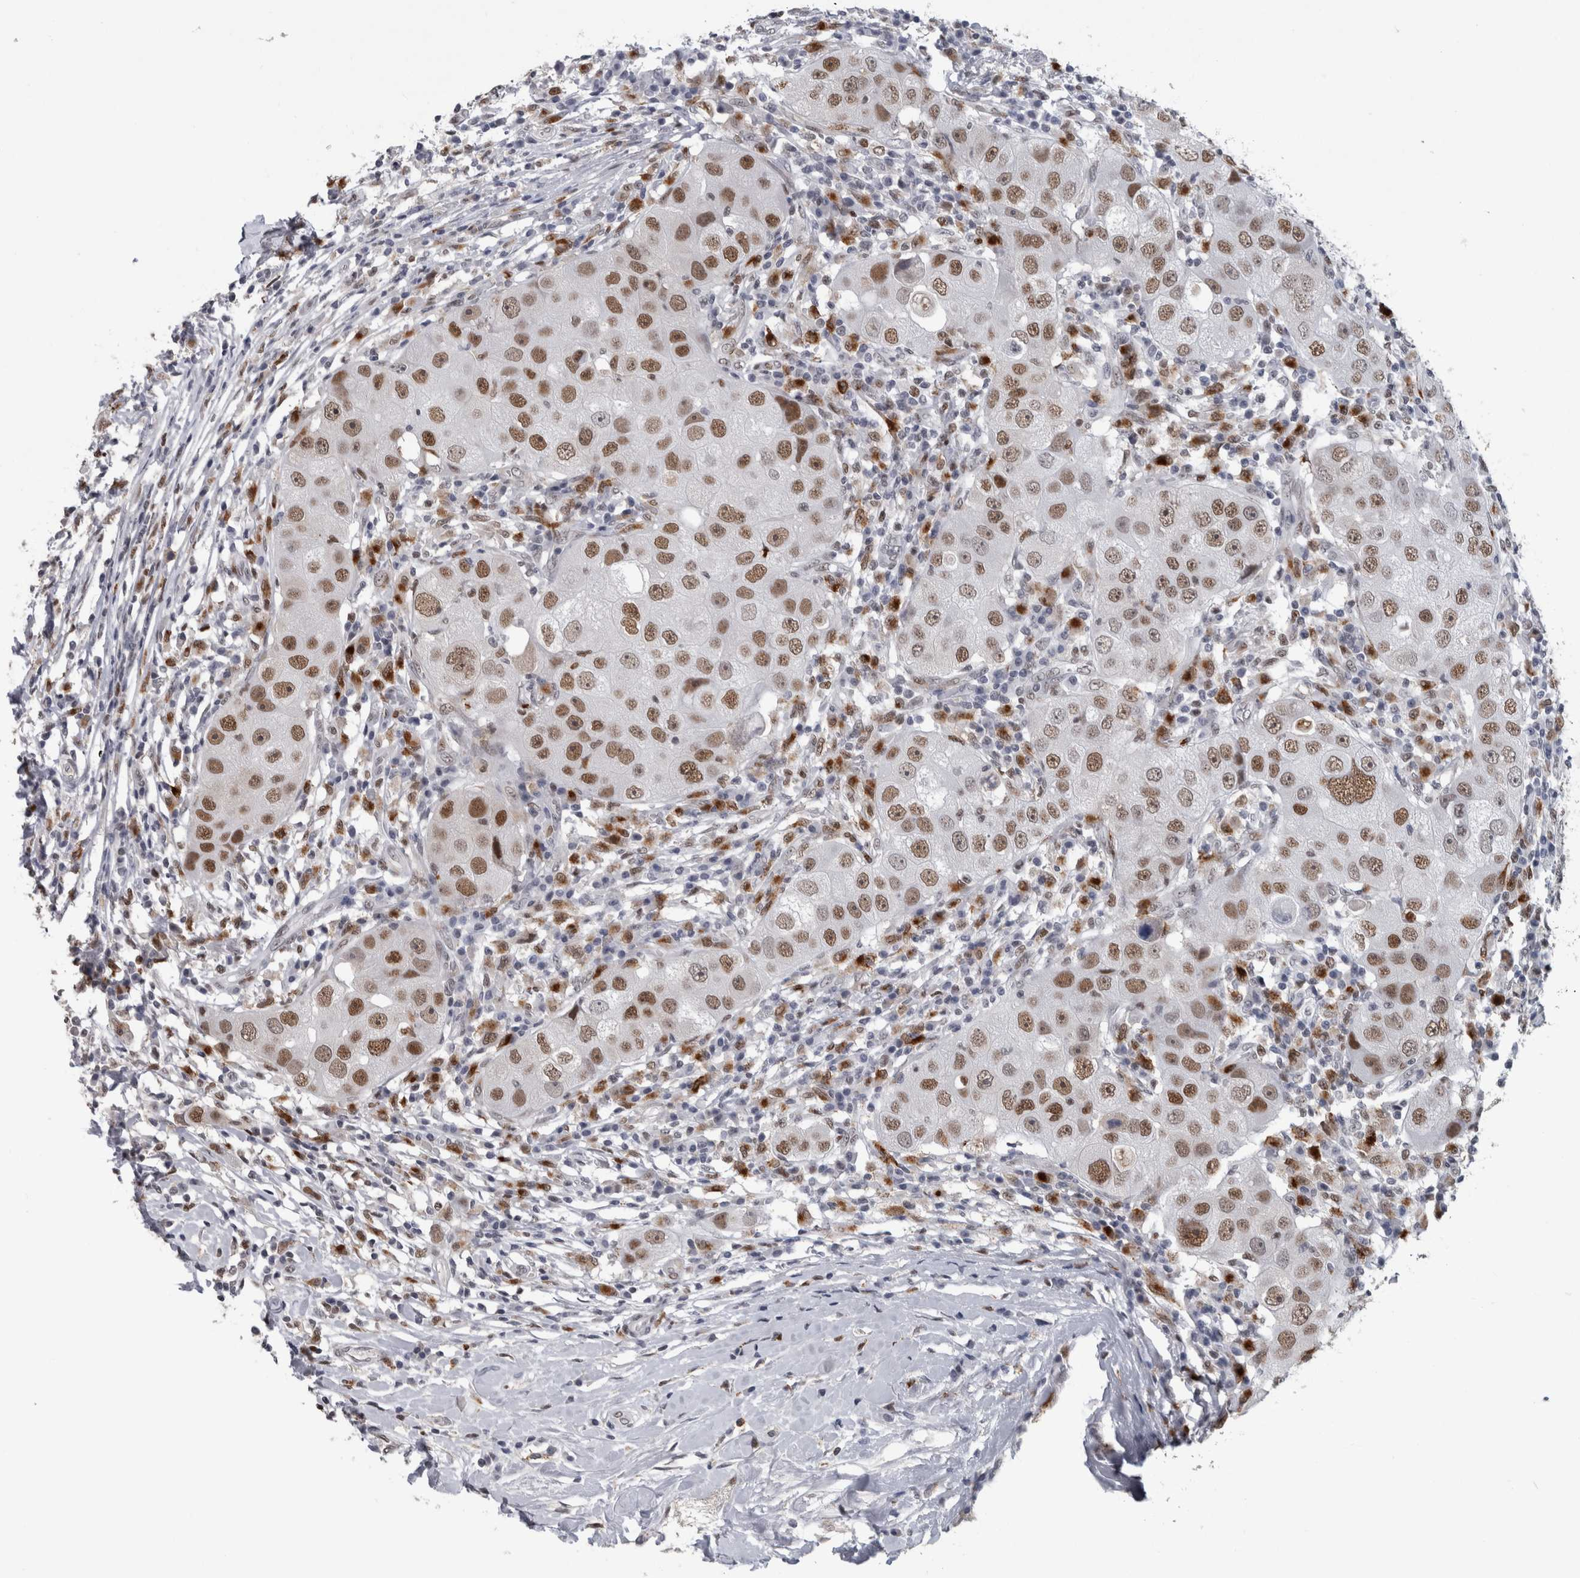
{"staining": {"intensity": "moderate", "quantity": ">75%", "location": "nuclear"}, "tissue": "breast cancer", "cell_type": "Tumor cells", "image_type": "cancer", "snomed": [{"axis": "morphology", "description": "Duct carcinoma"}, {"axis": "topography", "description": "Breast"}], "caption": "A brown stain shows moderate nuclear positivity of a protein in human invasive ductal carcinoma (breast) tumor cells.", "gene": "POLD2", "patient": {"sex": "female", "age": 27}}